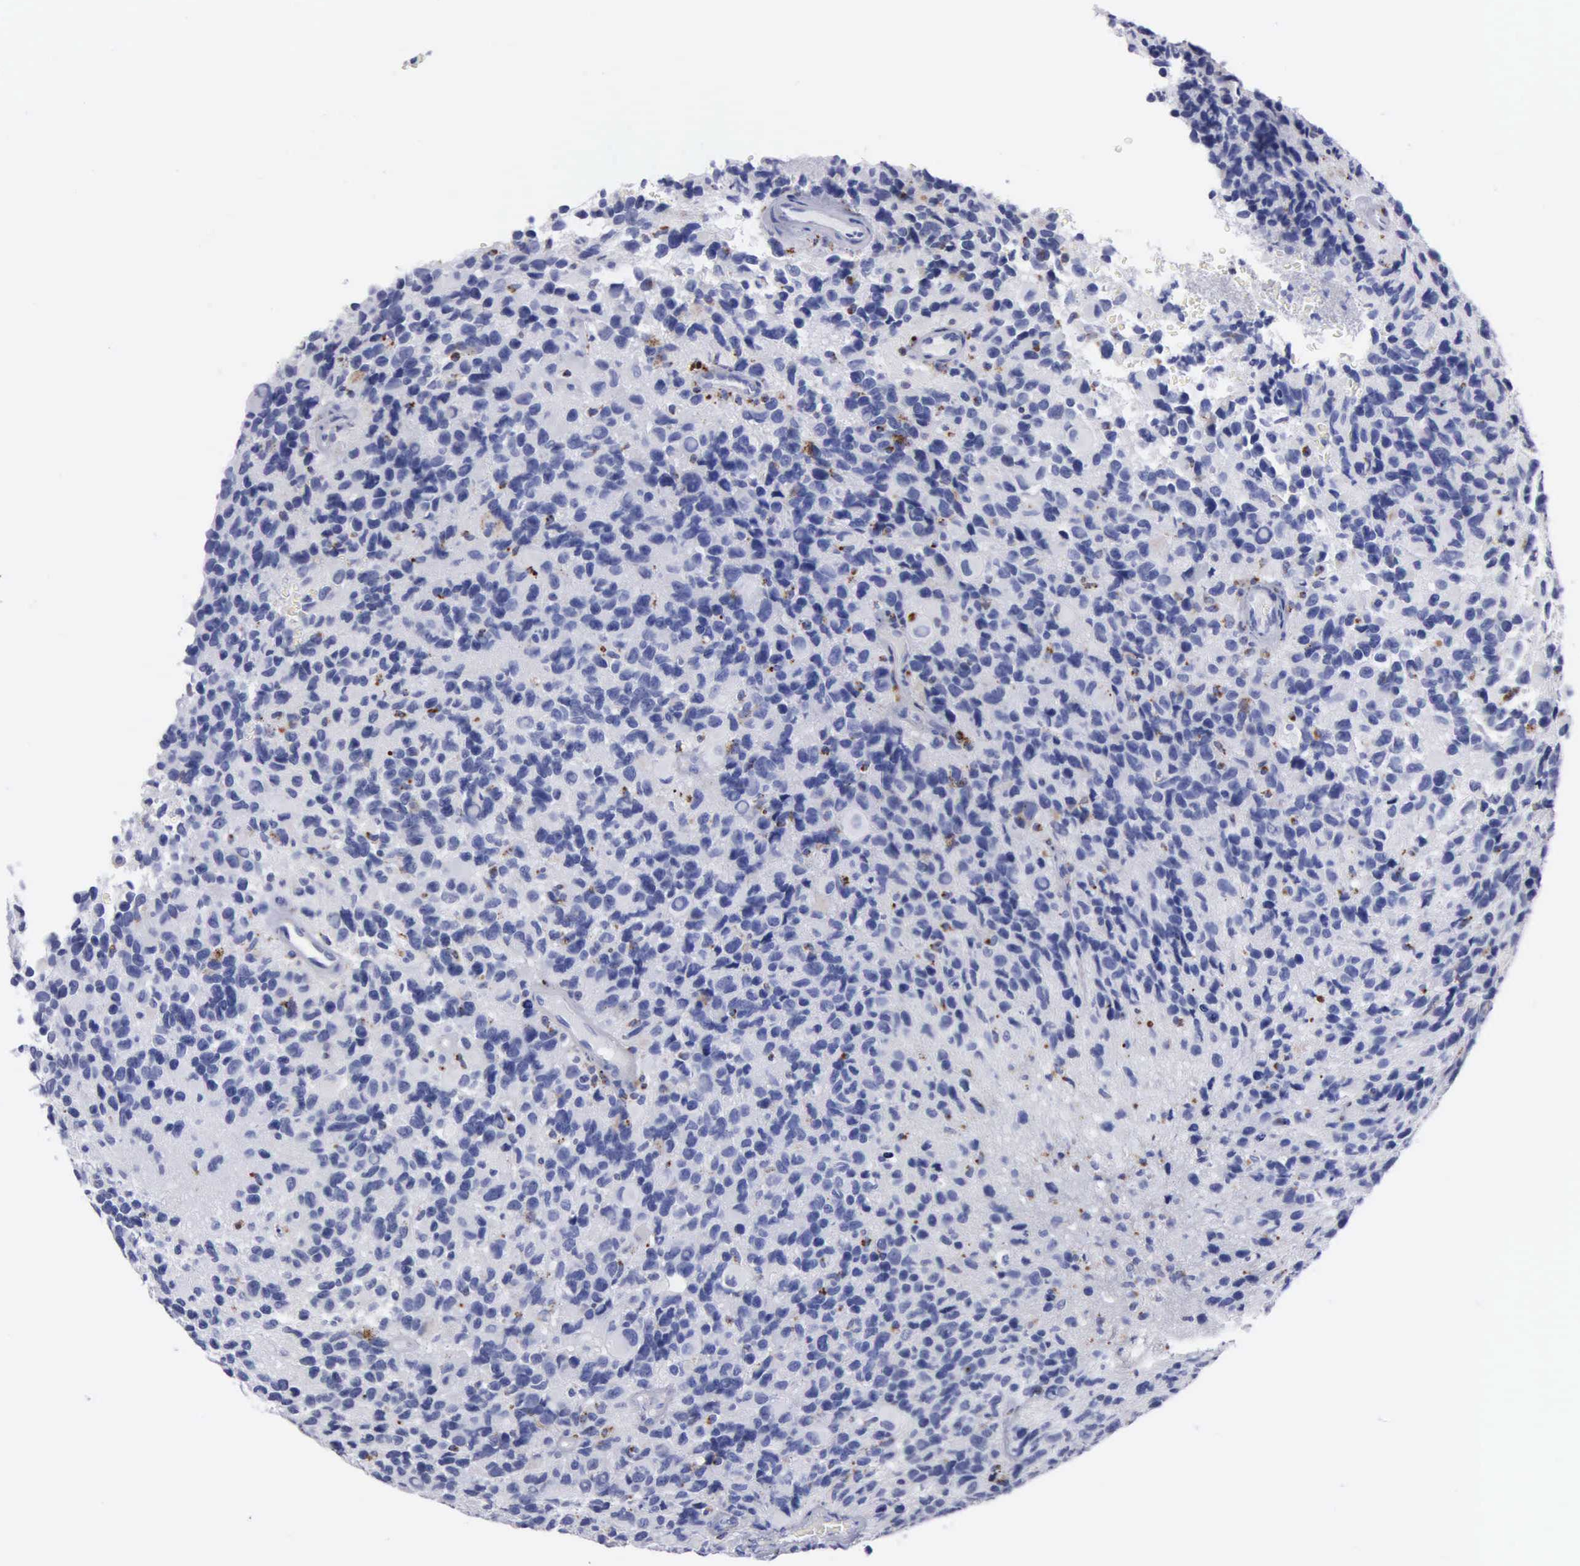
{"staining": {"intensity": "negative", "quantity": "none", "location": "none"}, "tissue": "glioma", "cell_type": "Tumor cells", "image_type": "cancer", "snomed": [{"axis": "morphology", "description": "Glioma, malignant, High grade"}, {"axis": "topography", "description": "Brain"}], "caption": "Immunohistochemical staining of human malignant glioma (high-grade) reveals no significant positivity in tumor cells. Brightfield microscopy of IHC stained with DAB (3,3'-diaminobenzidine) (brown) and hematoxylin (blue), captured at high magnification.", "gene": "CTSL", "patient": {"sex": "male", "age": 77}}